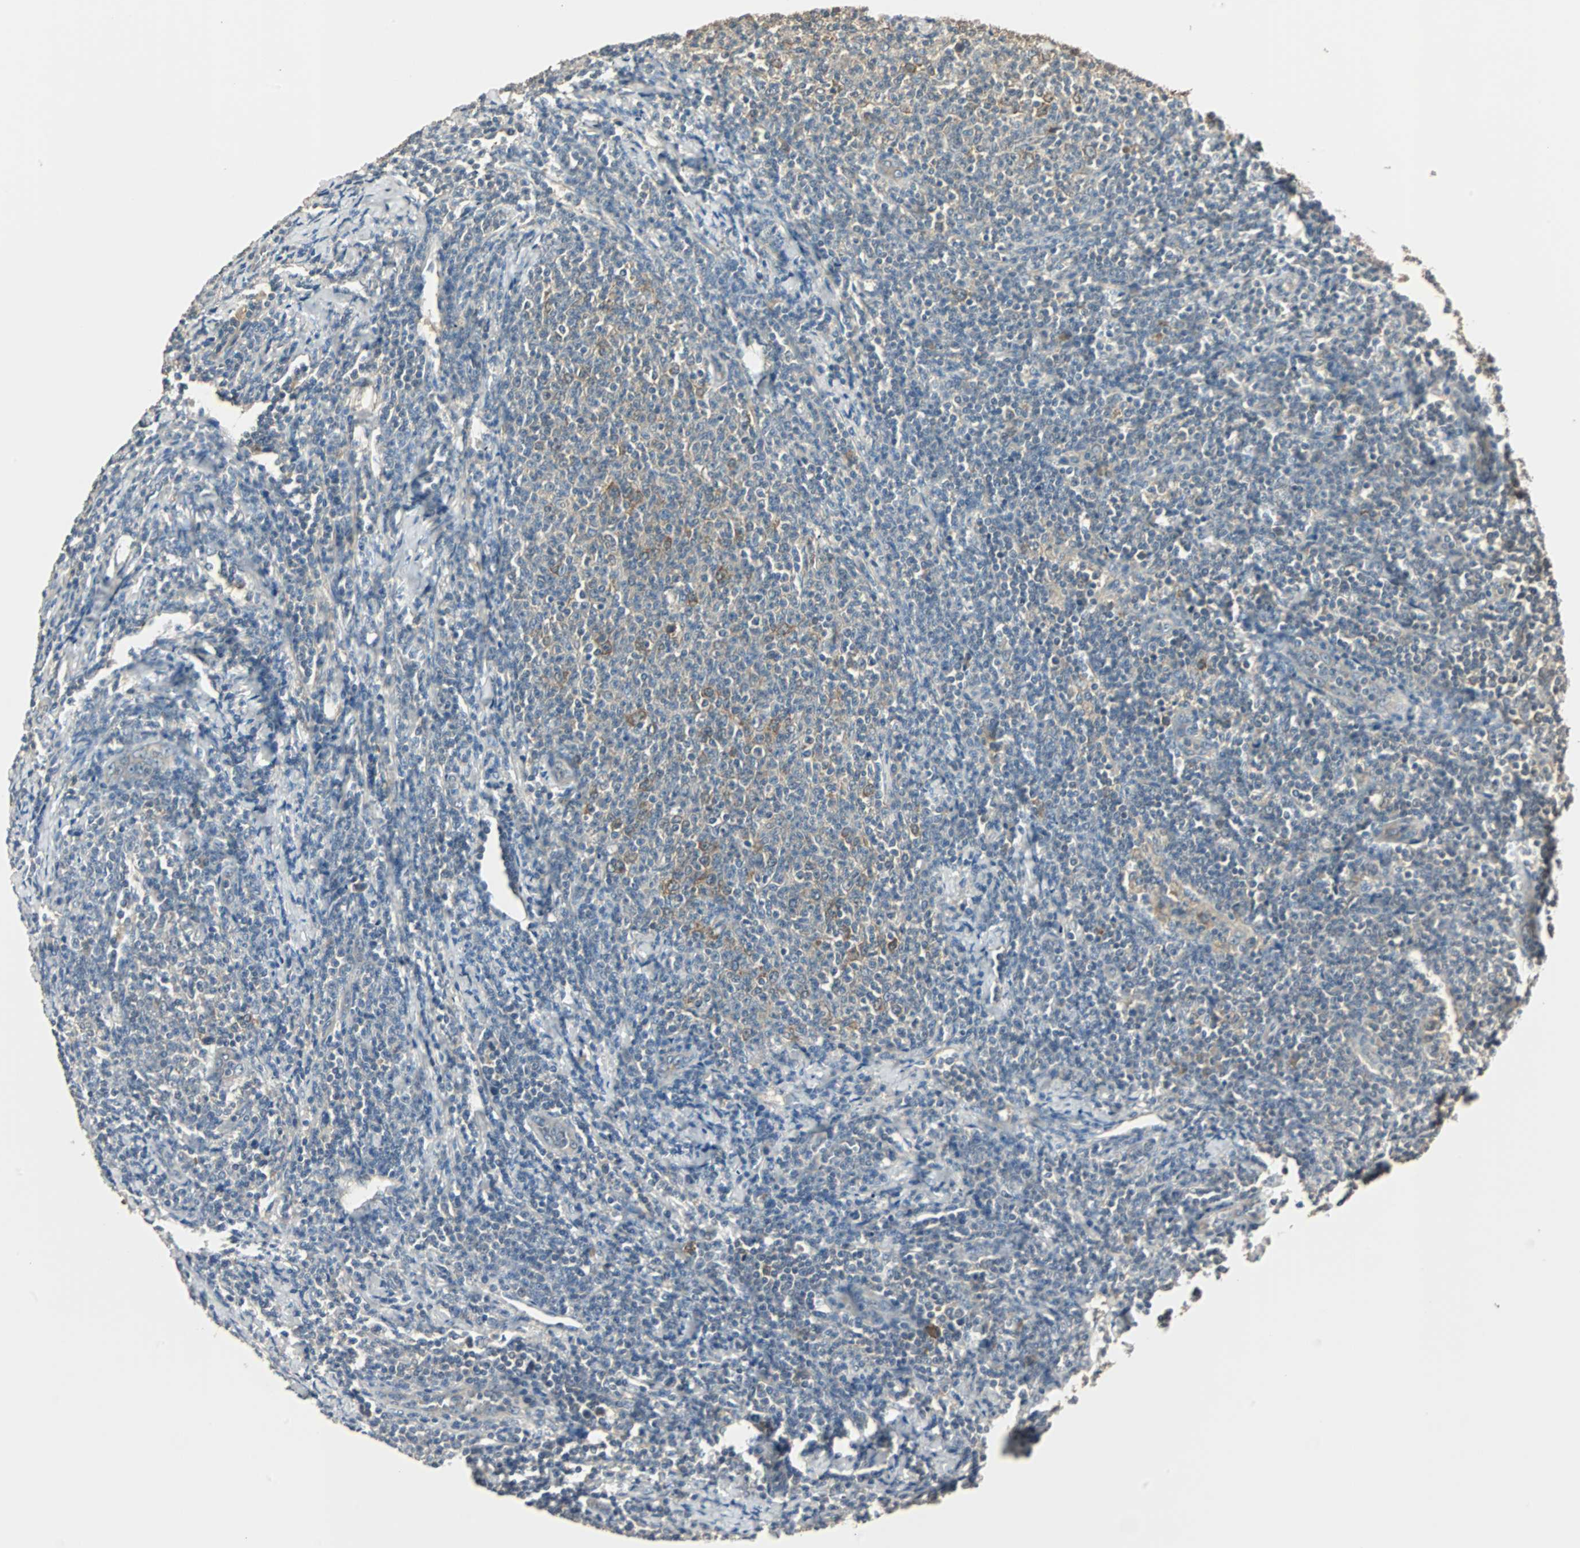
{"staining": {"intensity": "weak", "quantity": "<25%", "location": "cytoplasmic/membranous"}, "tissue": "lymphoma", "cell_type": "Tumor cells", "image_type": "cancer", "snomed": [{"axis": "morphology", "description": "Malignant lymphoma, non-Hodgkin's type, Low grade"}, {"axis": "topography", "description": "Lymph node"}], "caption": "This histopathology image is of lymphoma stained with immunohistochemistry to label a protein in brown with the nuclei are counter-stained blue. There is no expression in tumor cells.", "gene": "ABHD2", "patient": {"sex": "male", "age": 66}}